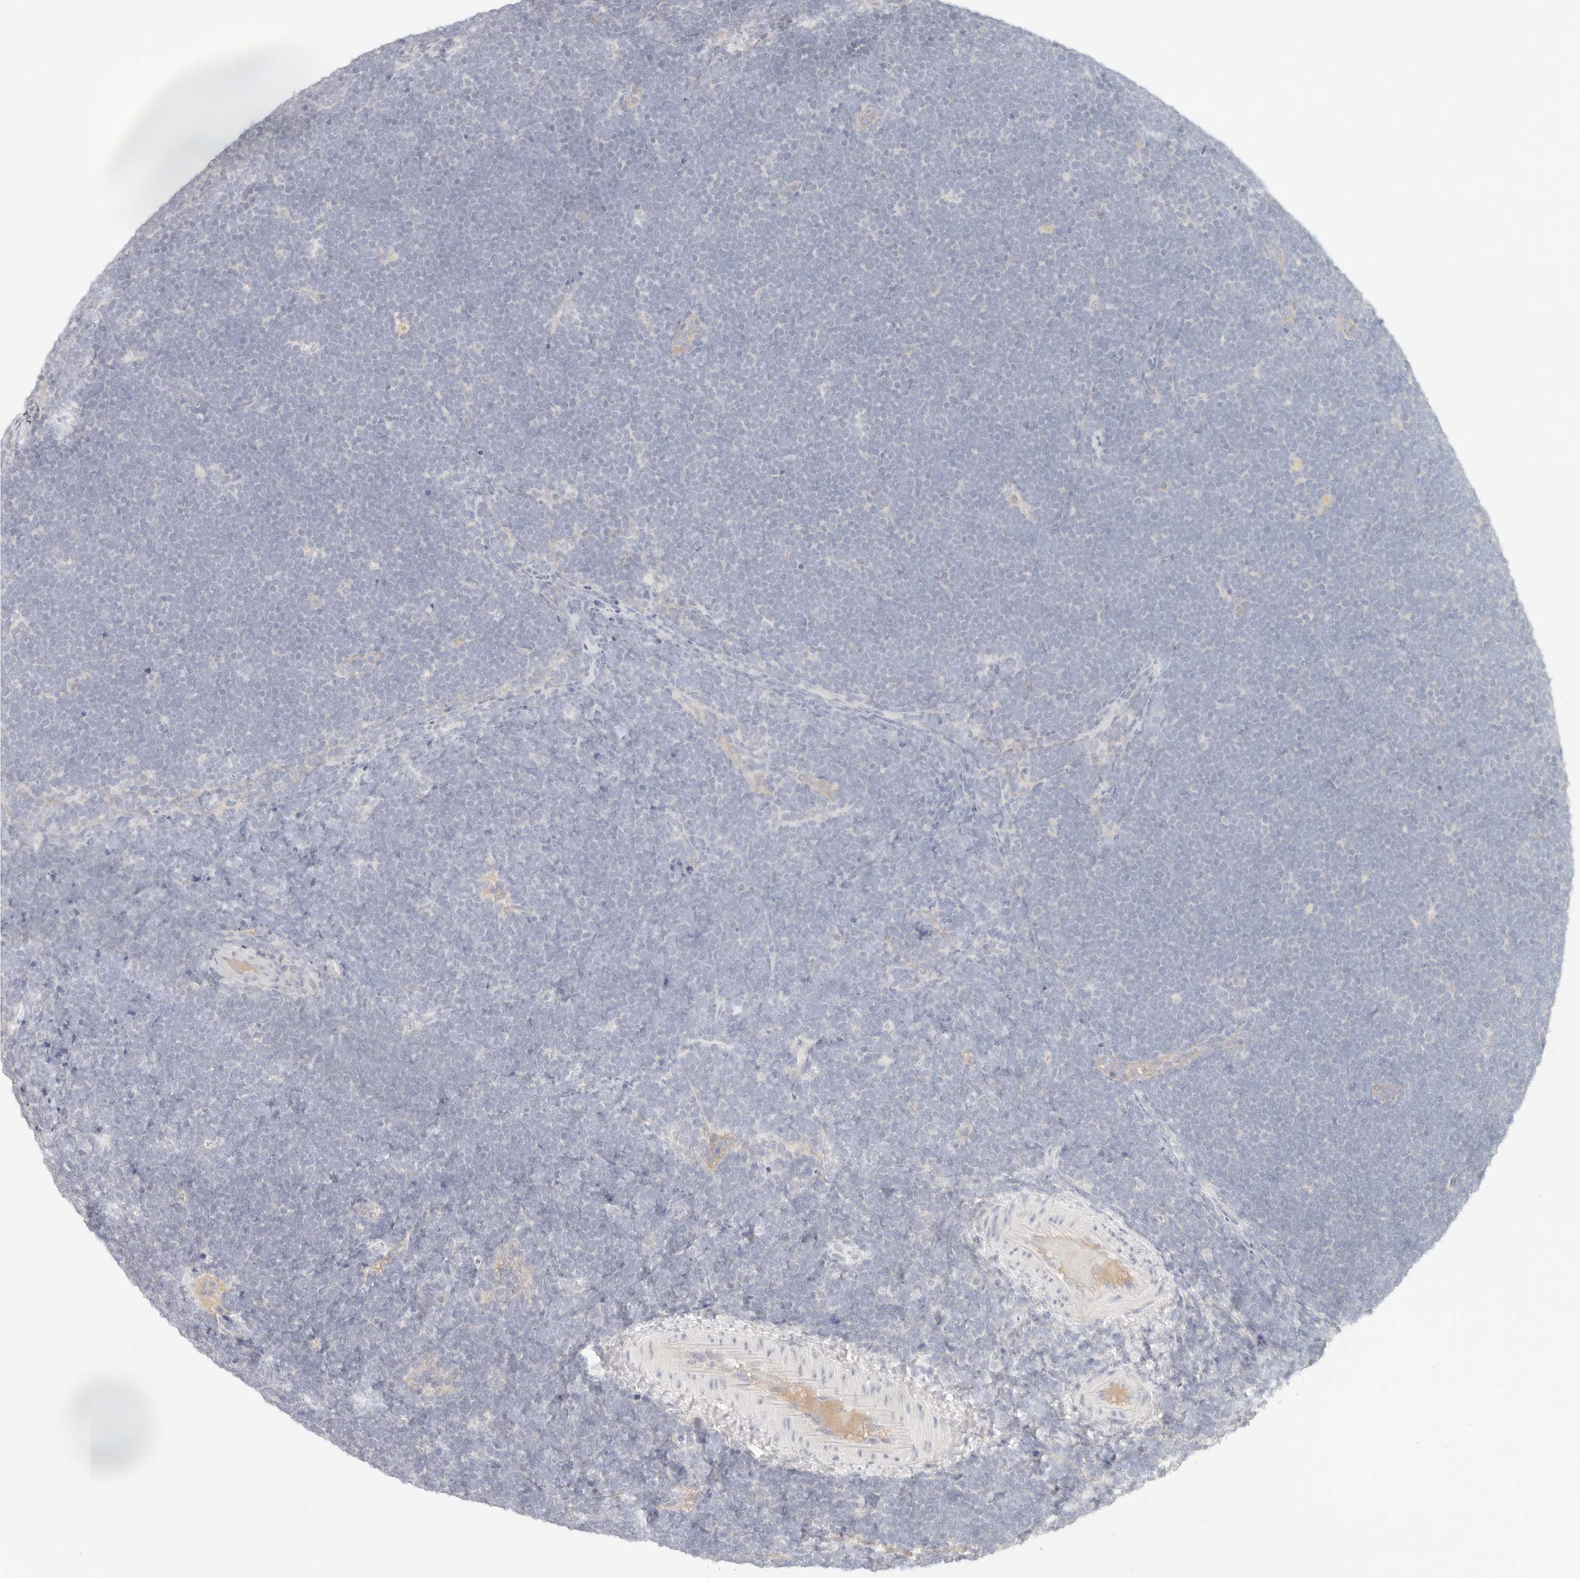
{"staining": {"intensity": "negative", "quantity": "none", "location": "none"}, "tissue": "lymphoma", "cell_type": "Tumor cells", "image_type": "cancer", "snomed": [{"axis": "morphology", "description": "Malignant lymphoma, non-Hodgkin's type, High grade"}, {"axis": "topography", "description": "Lymph node"}], "caption": "Histopathology image shows no protein staining in tumor cells of lymphoma tissue.", "gene": "SPHK1", "patient": {"sex": "male", "age": 13}}